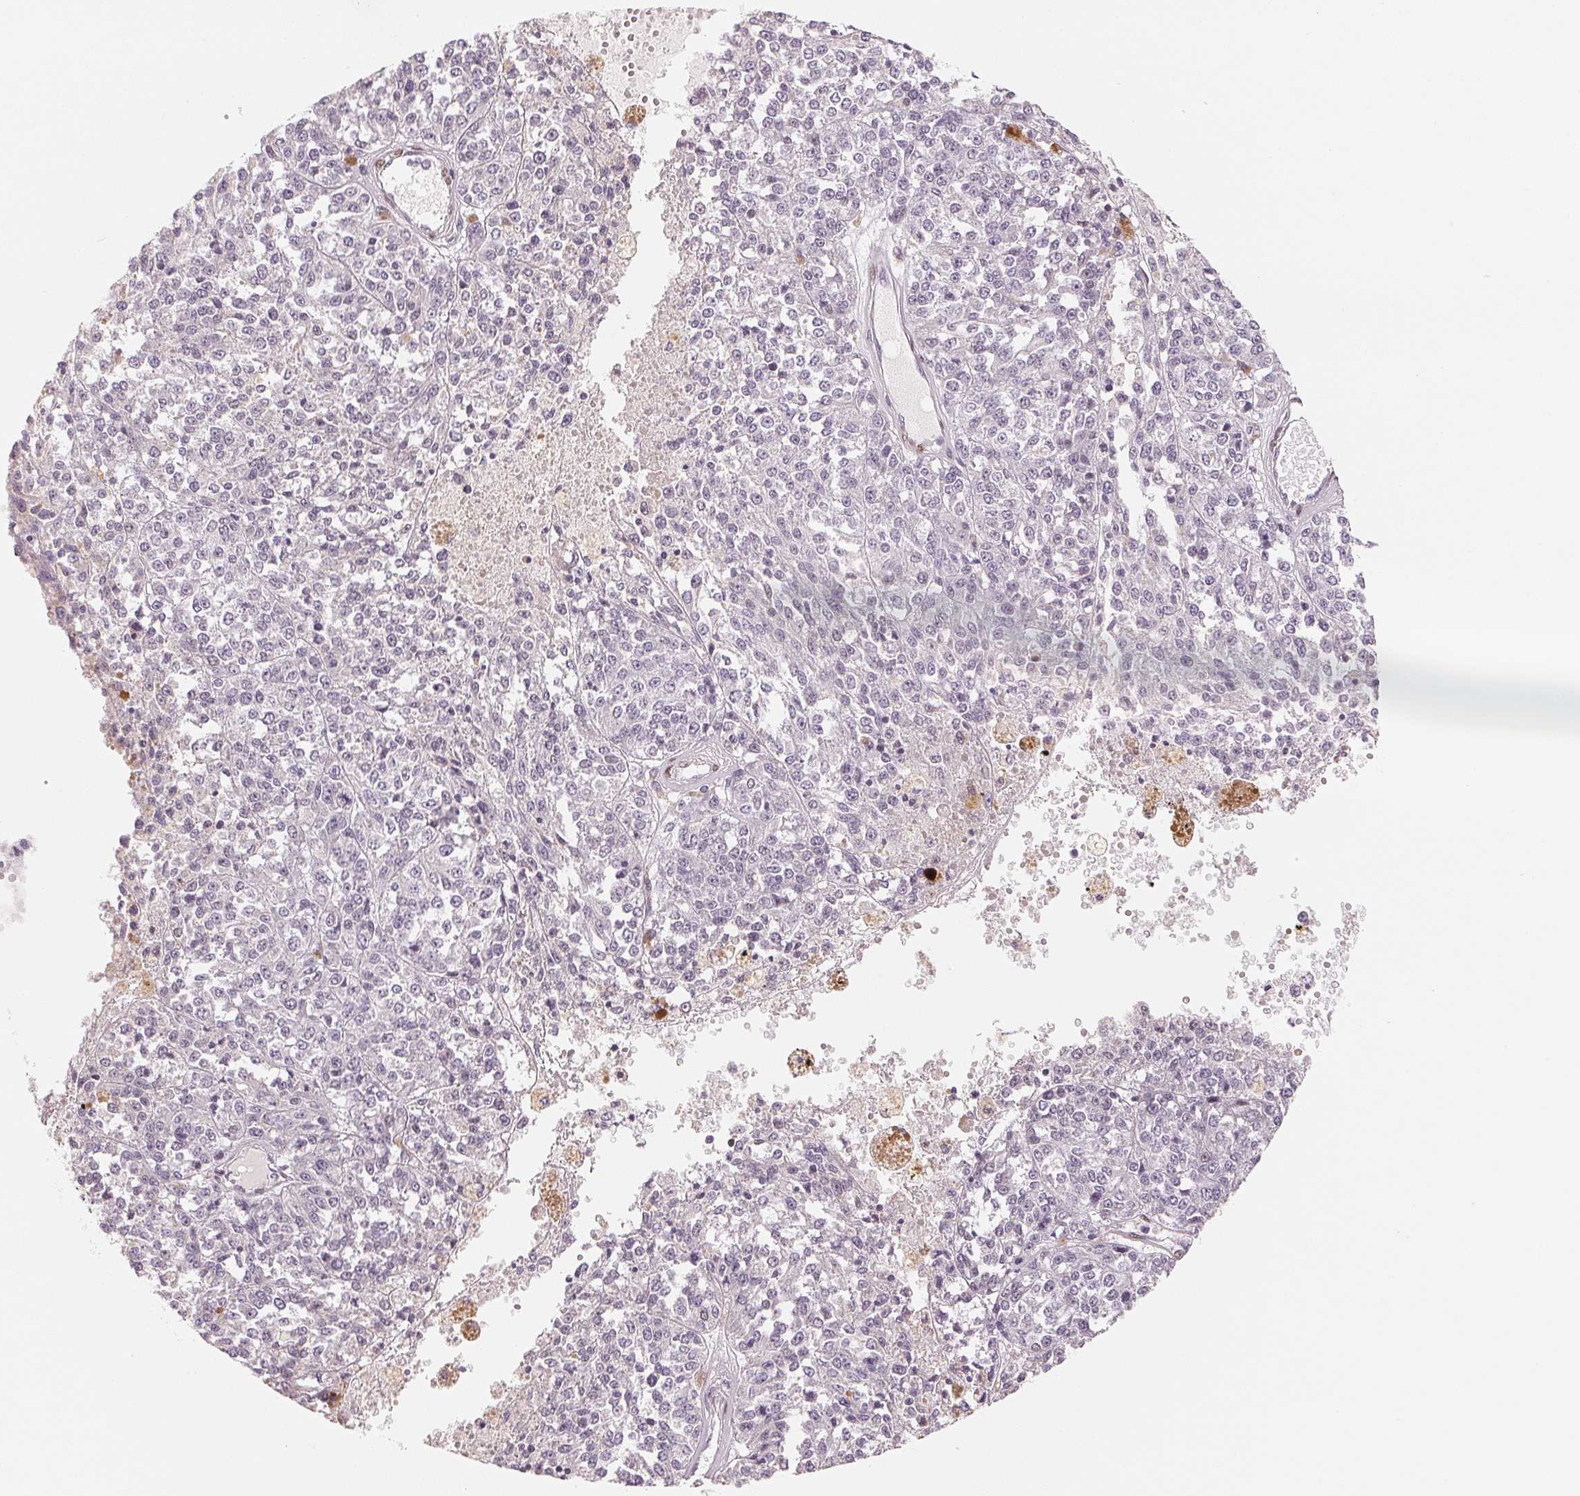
{"staining": {"intensity": "negative", "quantity": "none", "location": "none"}, "tissue": "melanoma", "cell_type": "Tumor cells", "image_type": "cancer", "snomed": [{"axis": "morphology", "description": "Malignant melanoma, Metastatic site"}, {"axis": "topography", "description": "Lymph node"}], "caption": "An immunohistochemistry photomicrograph of melanoma is shown. There is no staining in tumor cells of melanoma.", "gene": "SMARCD3", "patient": {"sex": "female", "age": 64}}